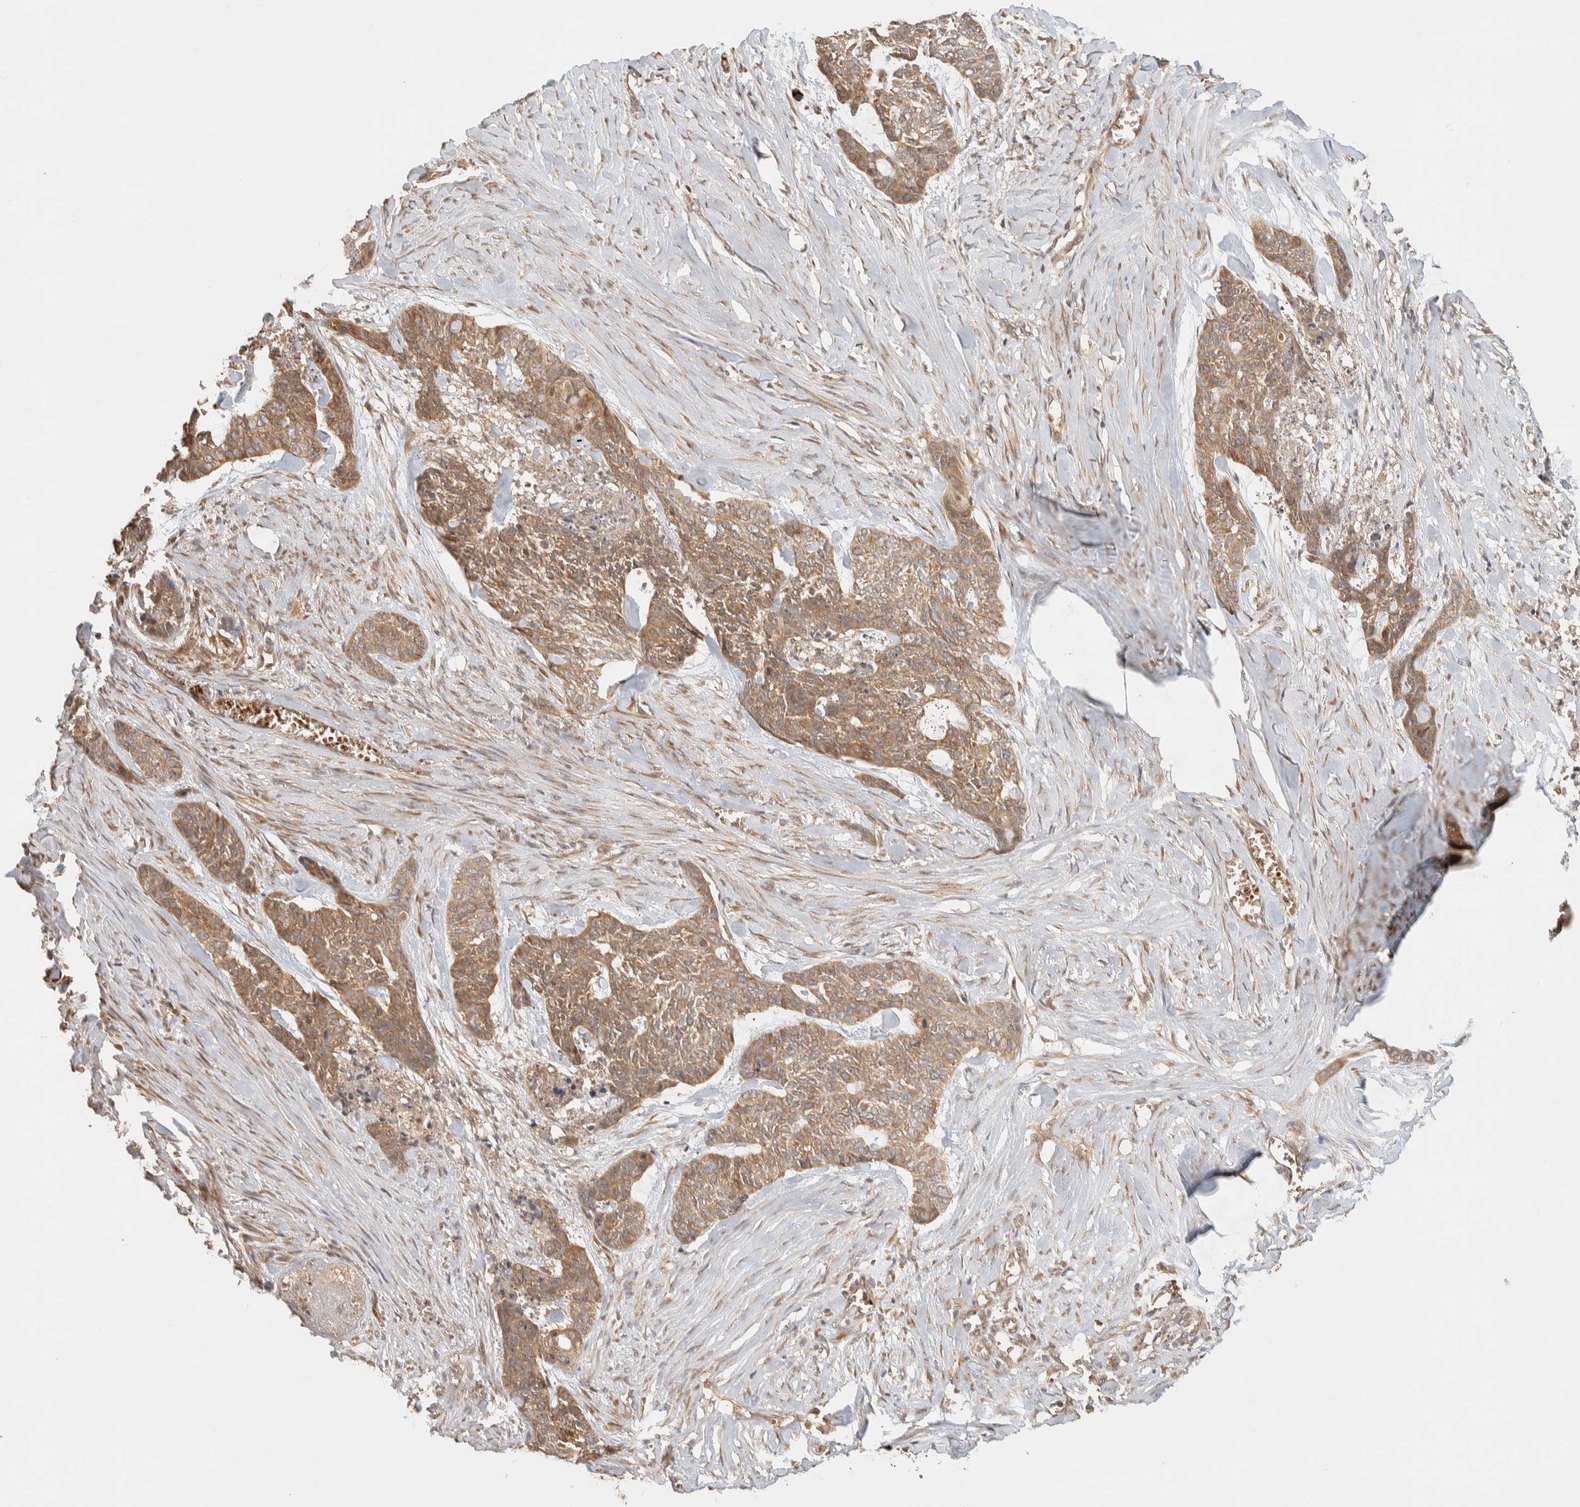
{"staining": {"intensity": "moderate", "quantity": ">75%", "location": "cytoplasmic/membranous"}, "tissue": "skin cancer", "cell_type": "Tumor cells", "image_type": "cancer", "snomed": [{"axis": "morphology", "description": "Basal cell carcinoma"}, {"axis": "topography", "description": "Skin"}], "caption": "This histopathology image reveals skin cancer stained with immunohistochemistry to label a protein in brown. The cytoplasmic/membranous of tumor cells show moderate positivity for the protein. Nuclei are counter-stained blue.", "gene": "TTI2", "patient": {"sex": "female", "age": 64}}